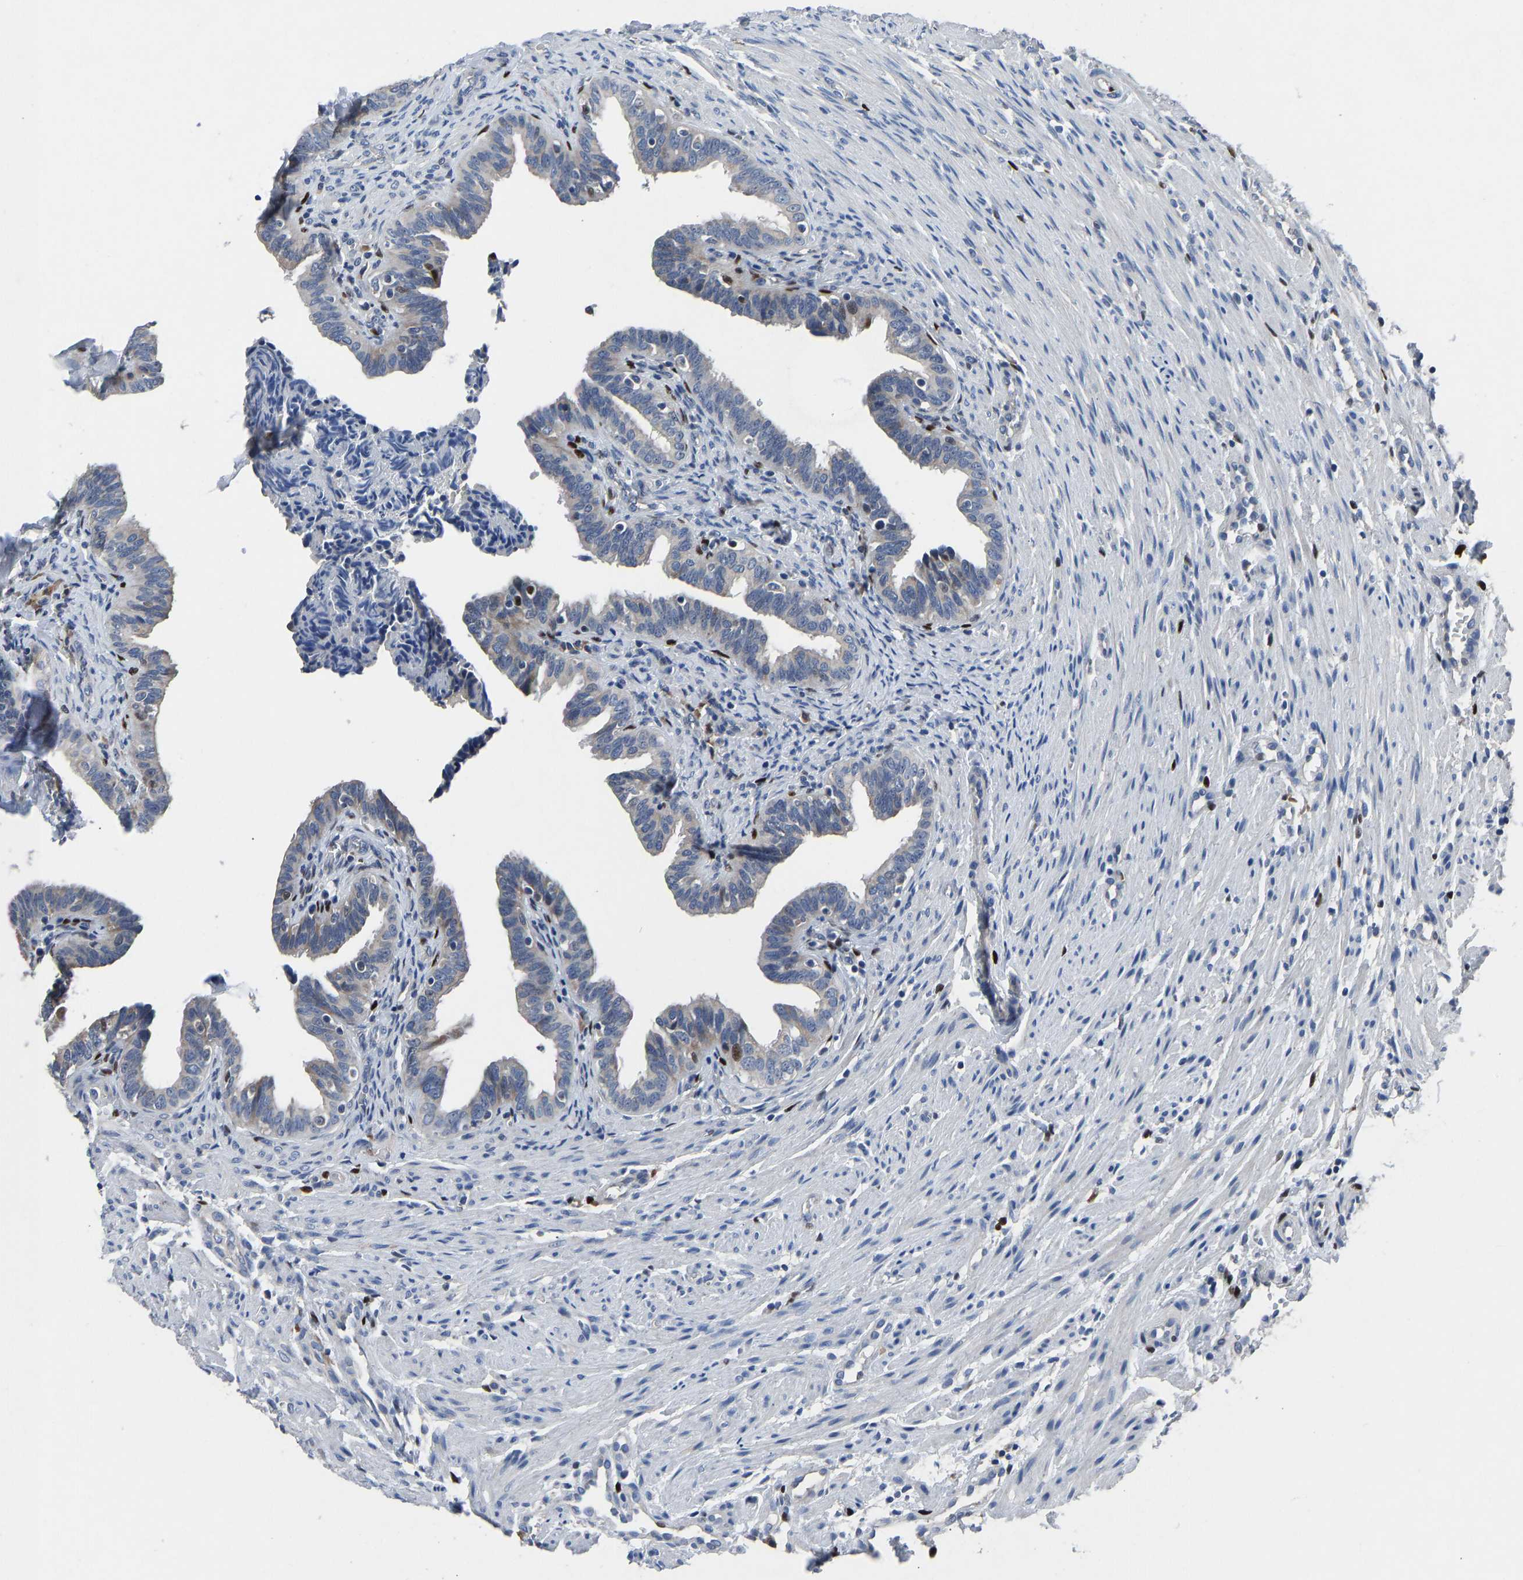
{"staining": {"intensity": "negative", "quantity": "none", "location": "none"}, "tissue": "fallopian tube", "cell_type": "Glandular cells", "image_type": "normal", "snomed": [{"axis": "morphology", "description": "Normal tissue, NOS"}, {"axis": "topography", "description": "Fallopian tube"}, {"axis": "topography", "description": "Placenta"}], "caption": "Protein analysis of benign fallopian tube displays no significant staining in glandular cells.", "gene": "EGR1", "patient": {"sex": "female", "age": 34}}